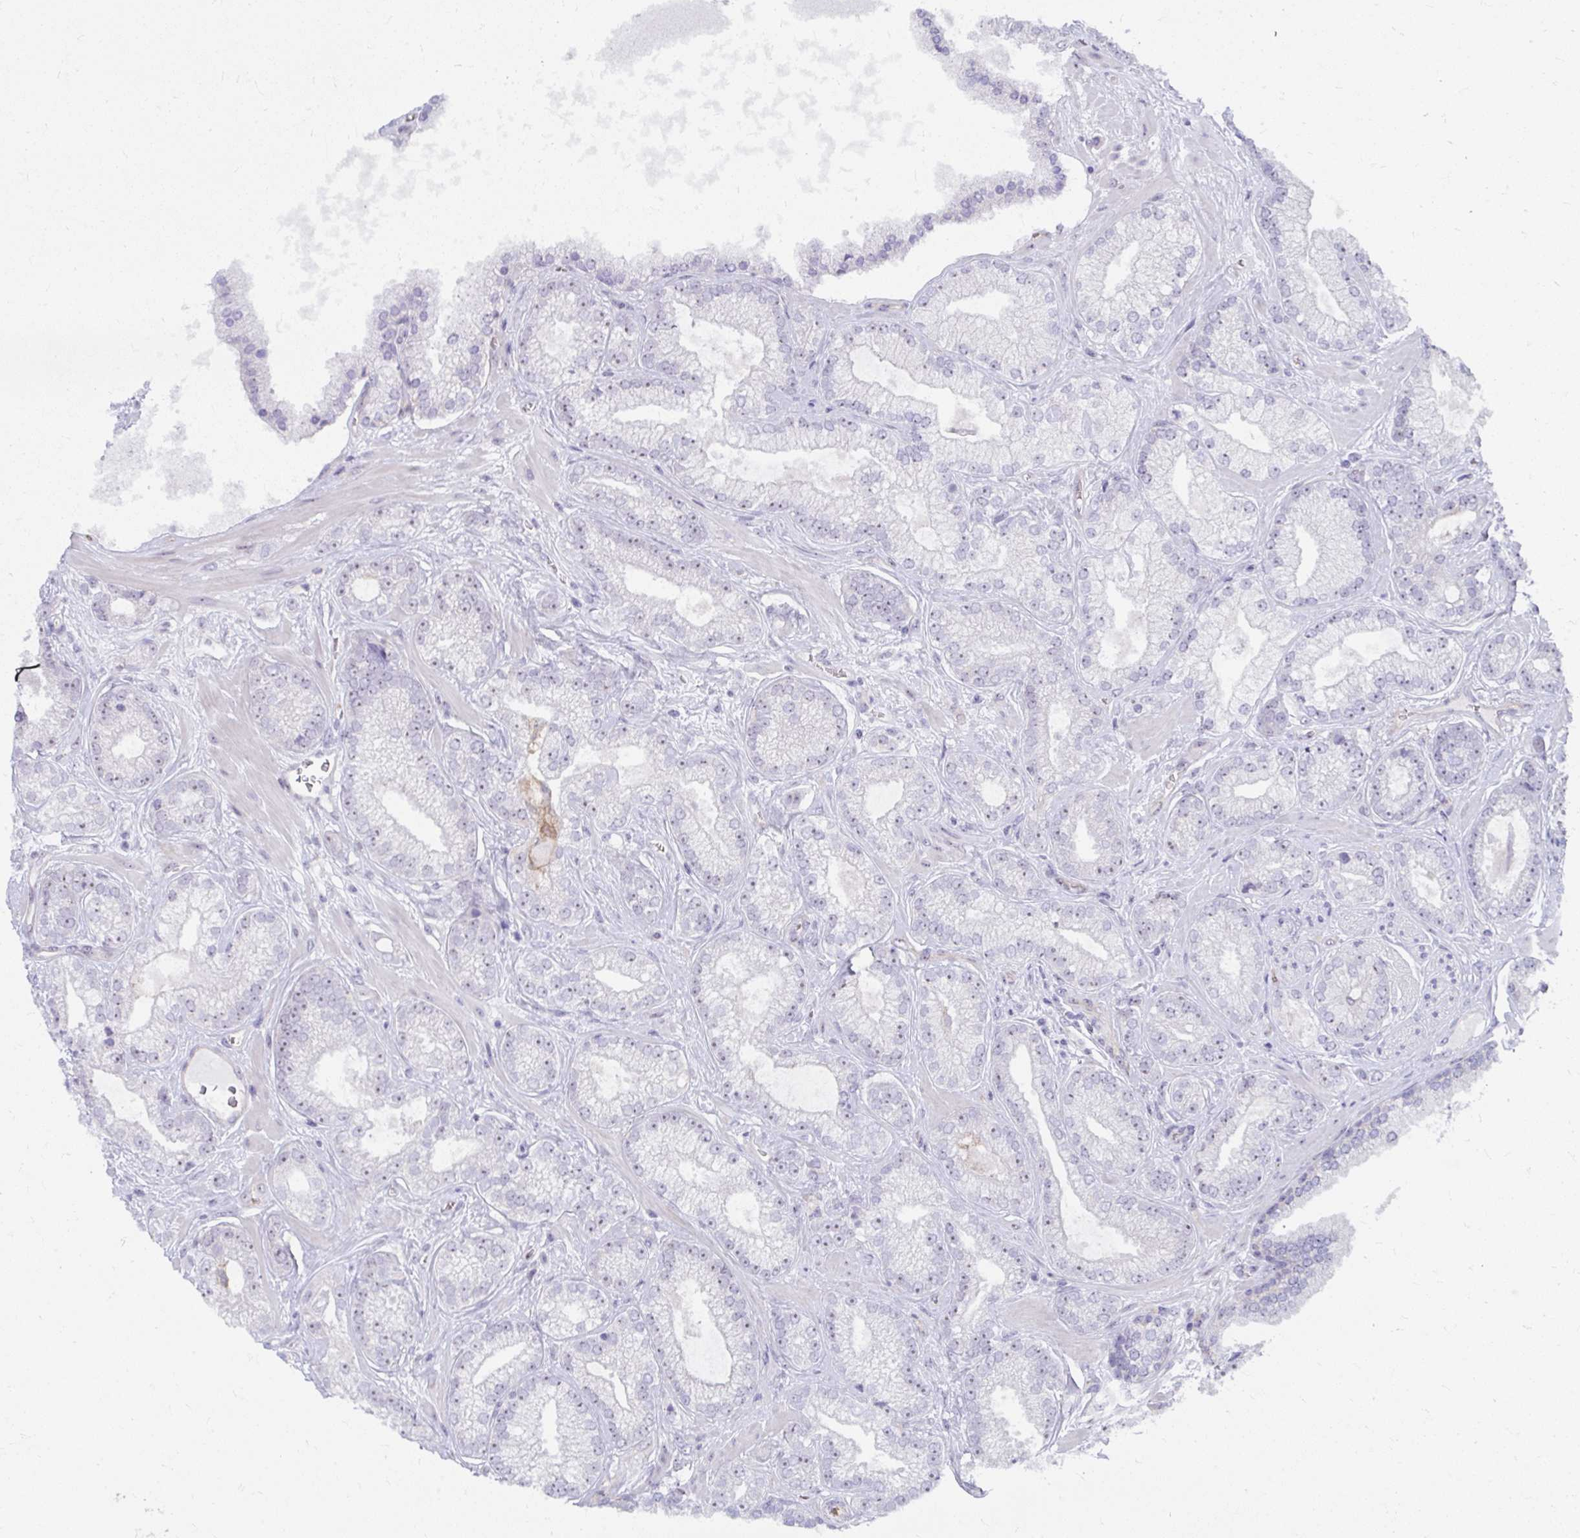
{"staining": {"intensity": "weak", "quantity": "25%-75%", "location": "nuclear"}, "tissue": "prostate cancer", "cell_type": "Tumor cells", "image_type": "cancer", "snomed": [{"axis": "morphology", "description": "Adenocarcinoma, High grade"}, {"axis": "topography", "description": "Prostate"}], "caption": "Protein analysis of prostate cancer tissue demonstrates weak nuclear expression in about 25%-75% of tumor cells.", "gene": "MUS81", "patient": {"sex": "male", "age": 66}}